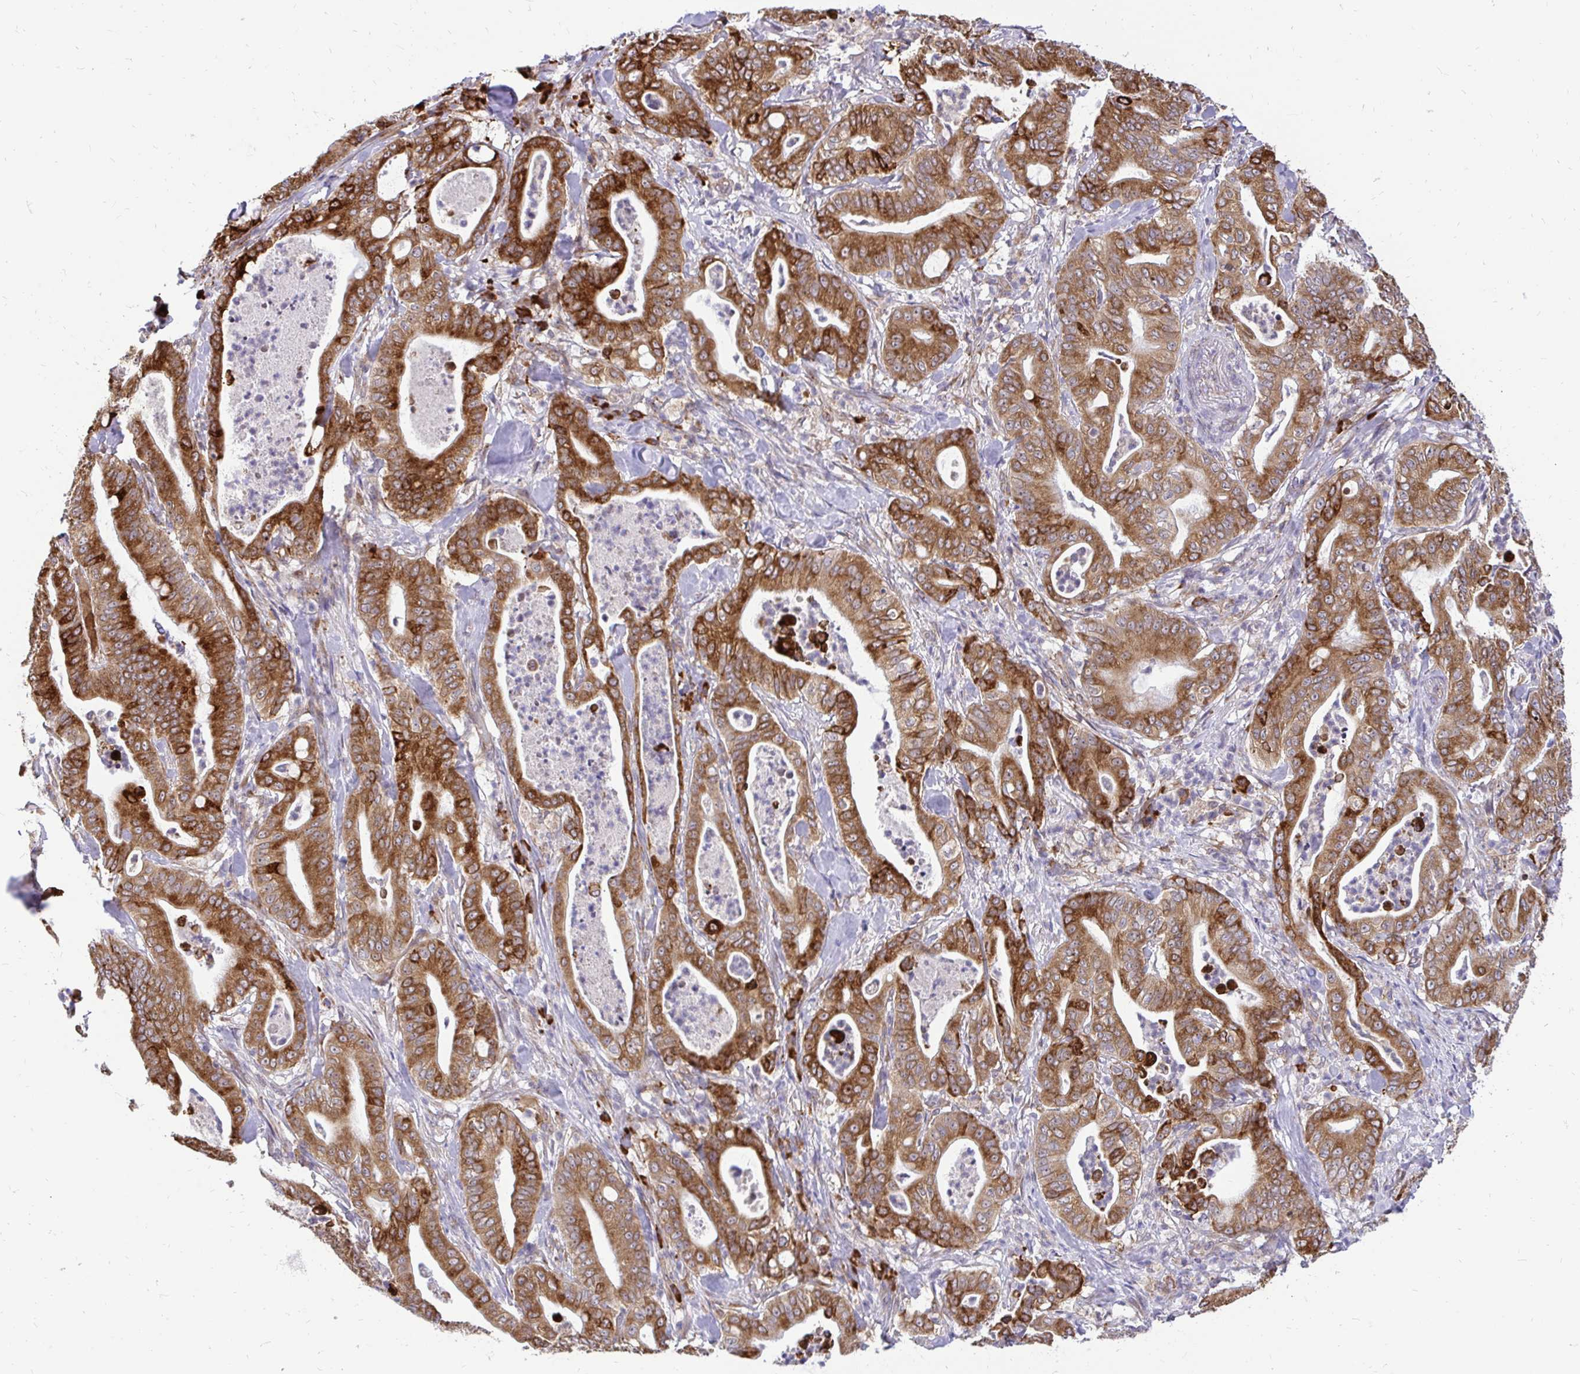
{"staining": {"intensity": "strong", "quantity": ">75%", "location": "cytoplasmic/membranous"}, "tissue": "pancreatic cancer", "cell_type": "Tumor cells", "image_type": "cancer", "snomed": [{"axis": "morphology", "description": "Adenocarcinoma, NOS"}, {"axis": "topography", "description": "Pancreas"}], "caption": "Pancreatic cancer (adenocarcinoma) stained with DAB IHC displays high levels of strong cytoplasmic/membranous staining in approximately >75% of tumor cells. (DAB (3,3'-diaminobenzidine) IHC, brown staining for protein, blue staining for nuclei).", "gene": "NAALAD2", "patient": {"sex": "male", "age": 71}}